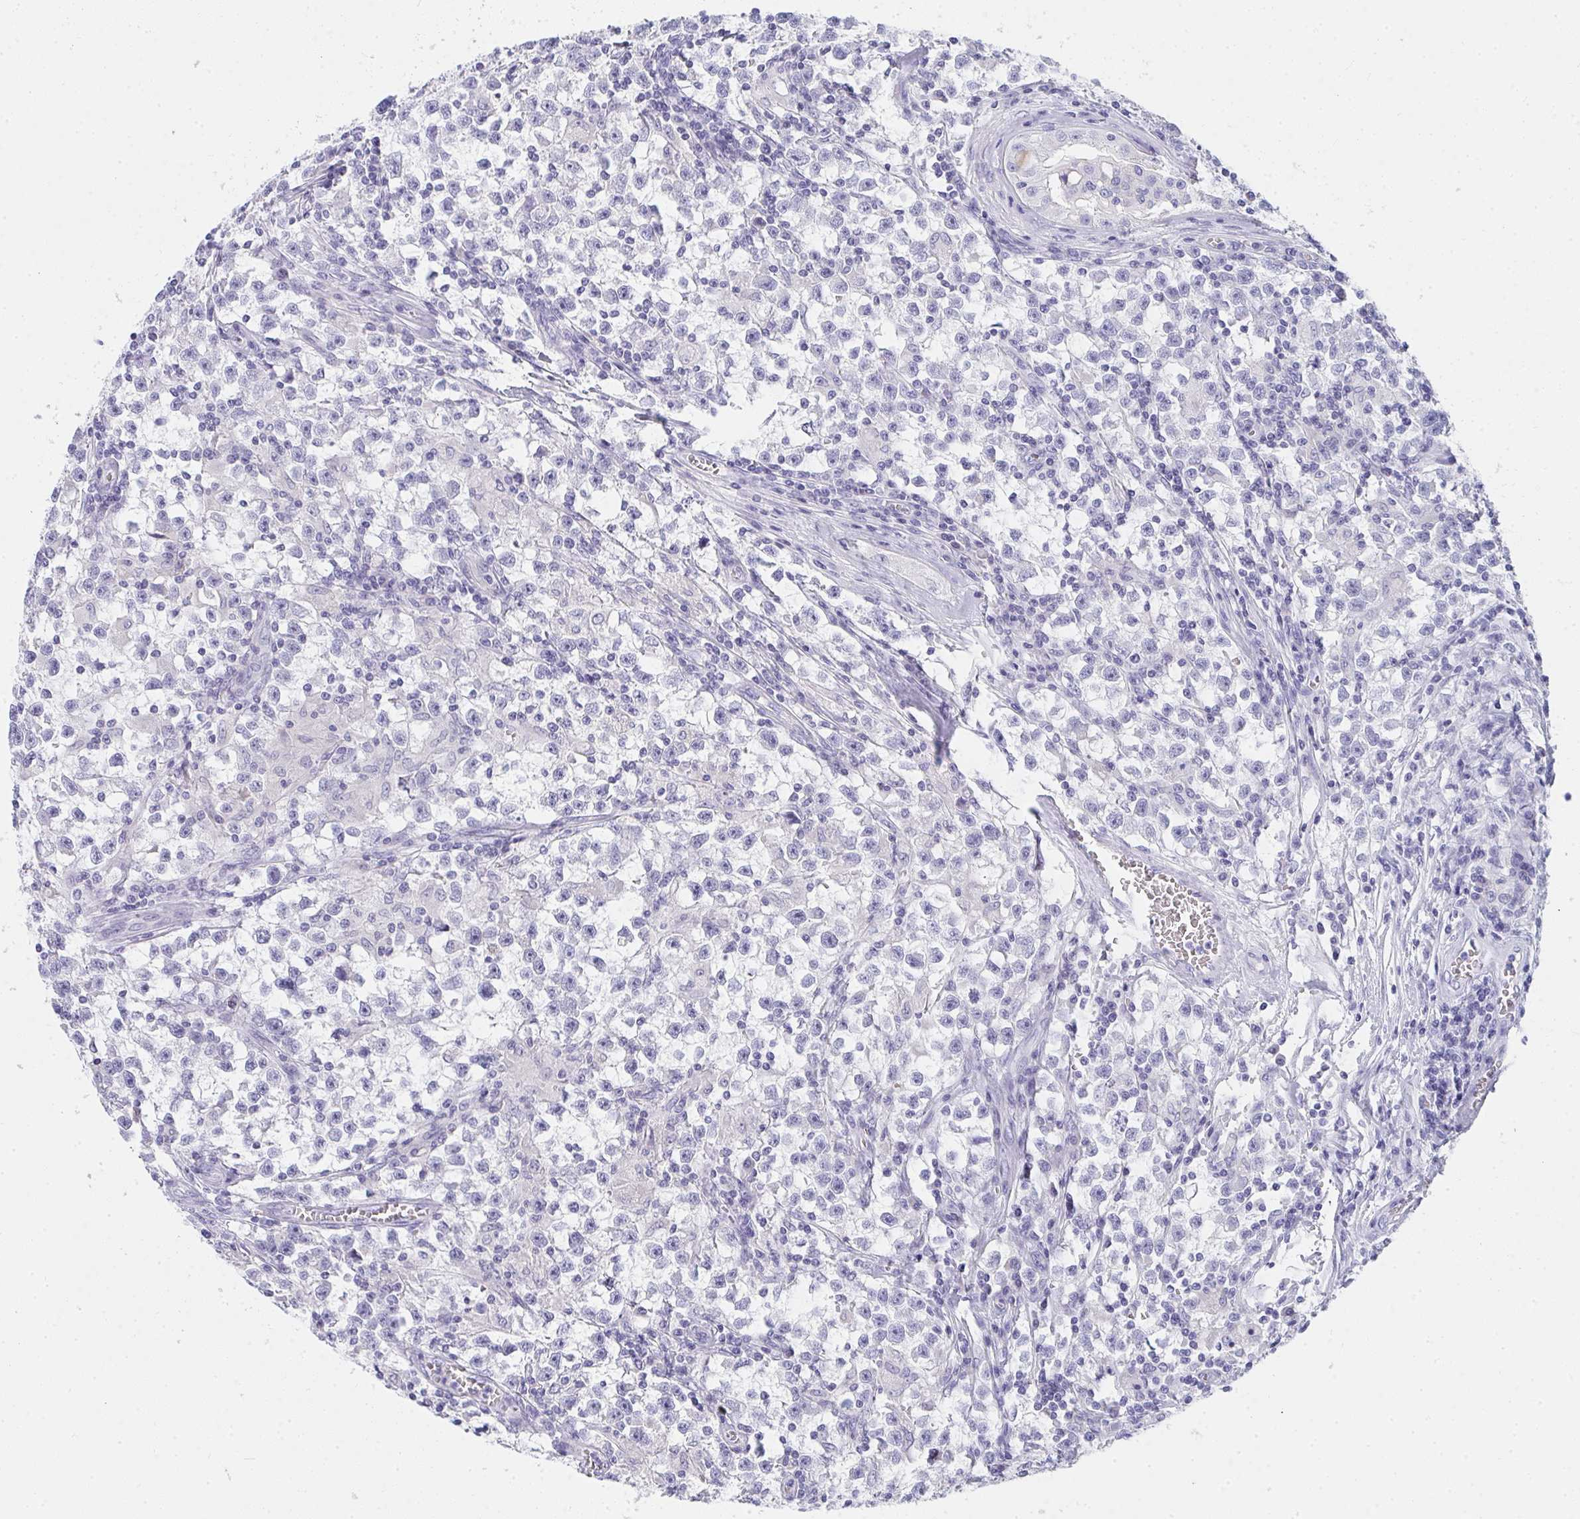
{"staining": {"intensity": "negative", "quantity": "none", "location": "none"}, "tissue": "testis cancer", "cell_type": "Tumor cells", "image_type": "cancer", "snomed": [{"axis": "morphology", "description": "Seminoma, NOS"}, {"axis": "topography", "description": "Testis"}], "caption": "There is no significant staining in tumor cells of testis seminoma.", "gene": "ZNF182", "patient": {"sex": "male", "age": 31}}